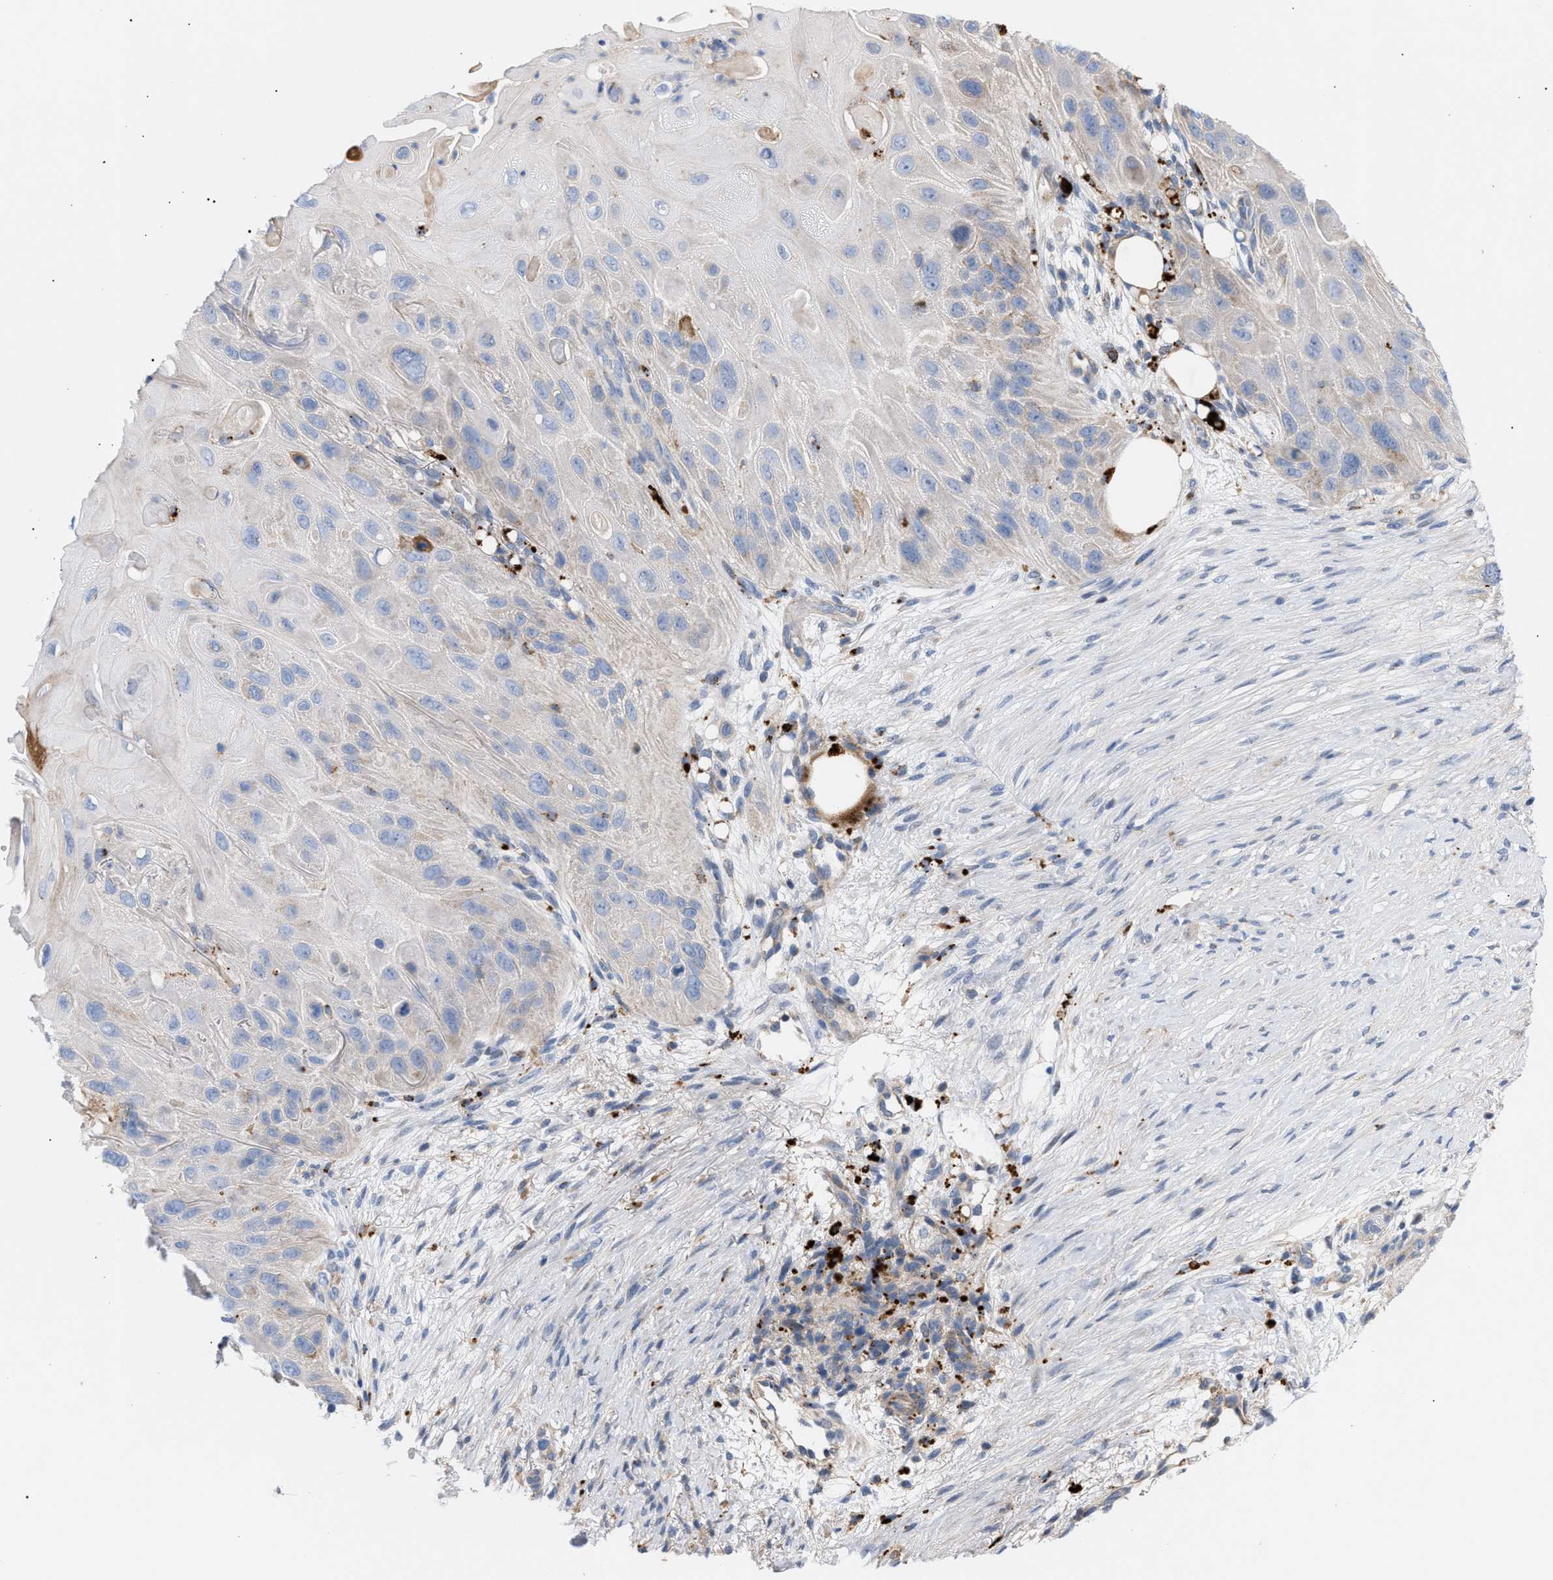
{"staining": {"intensity": "weak", "quantity": "<25%", "location": "cytoplasmic/membranous"}, "tissue": "skin cancer", "cell_type": "Tumor cells", "image_type": "cancer", "snomed": [{"axis": "morphology", "description": "Squamous cell carcinoma, NOS"}, {"axis": "topography", "description": "Skin"}], "caption": "A photomicrograph of squamous cell carcinoma (skin) stained for a protein shows no brown staining in tumor cells.", "gene": "MBTD1", "patient": {"sex": "female", "age": 77}}